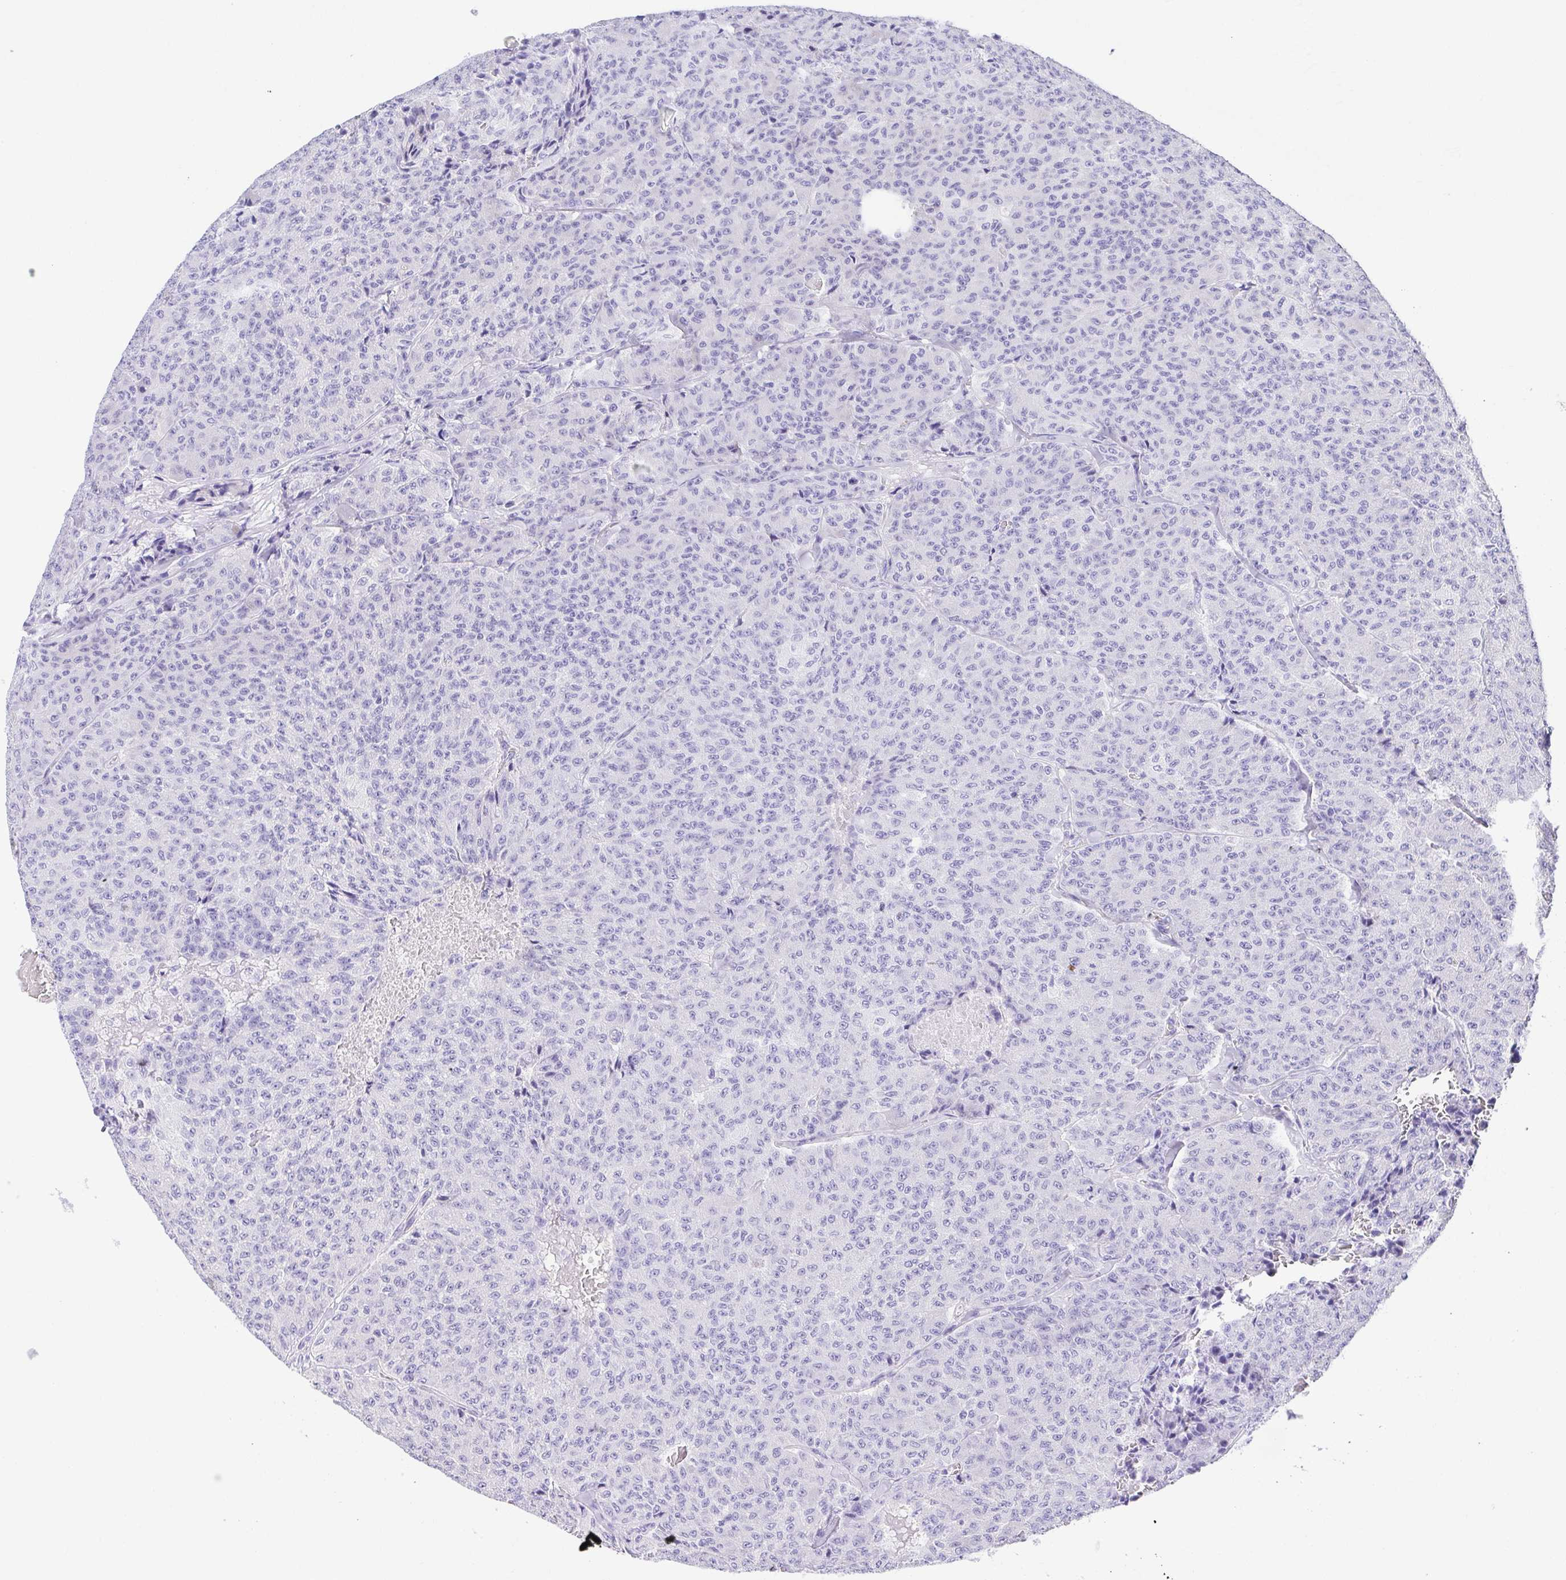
{"staining": {"intensity": "negative", "quantity": "none", "location": "none"}, "tissue": "carcinoid", "cell_type": "Tumor cells", "image_type": "cancer", "snomed": [{"axis": "morphology", "description": "Carcinoid, malignant, NOS"}, {"axis": "topography", "description": "Lung"}], "caption": "This is a photomicrograph of immunohistochemistry (IHC) staining of carcinoid, which shows no staining in tumor cells.", "gene": "LUZP4", "patient": {"sex": "male", "age": 71}}